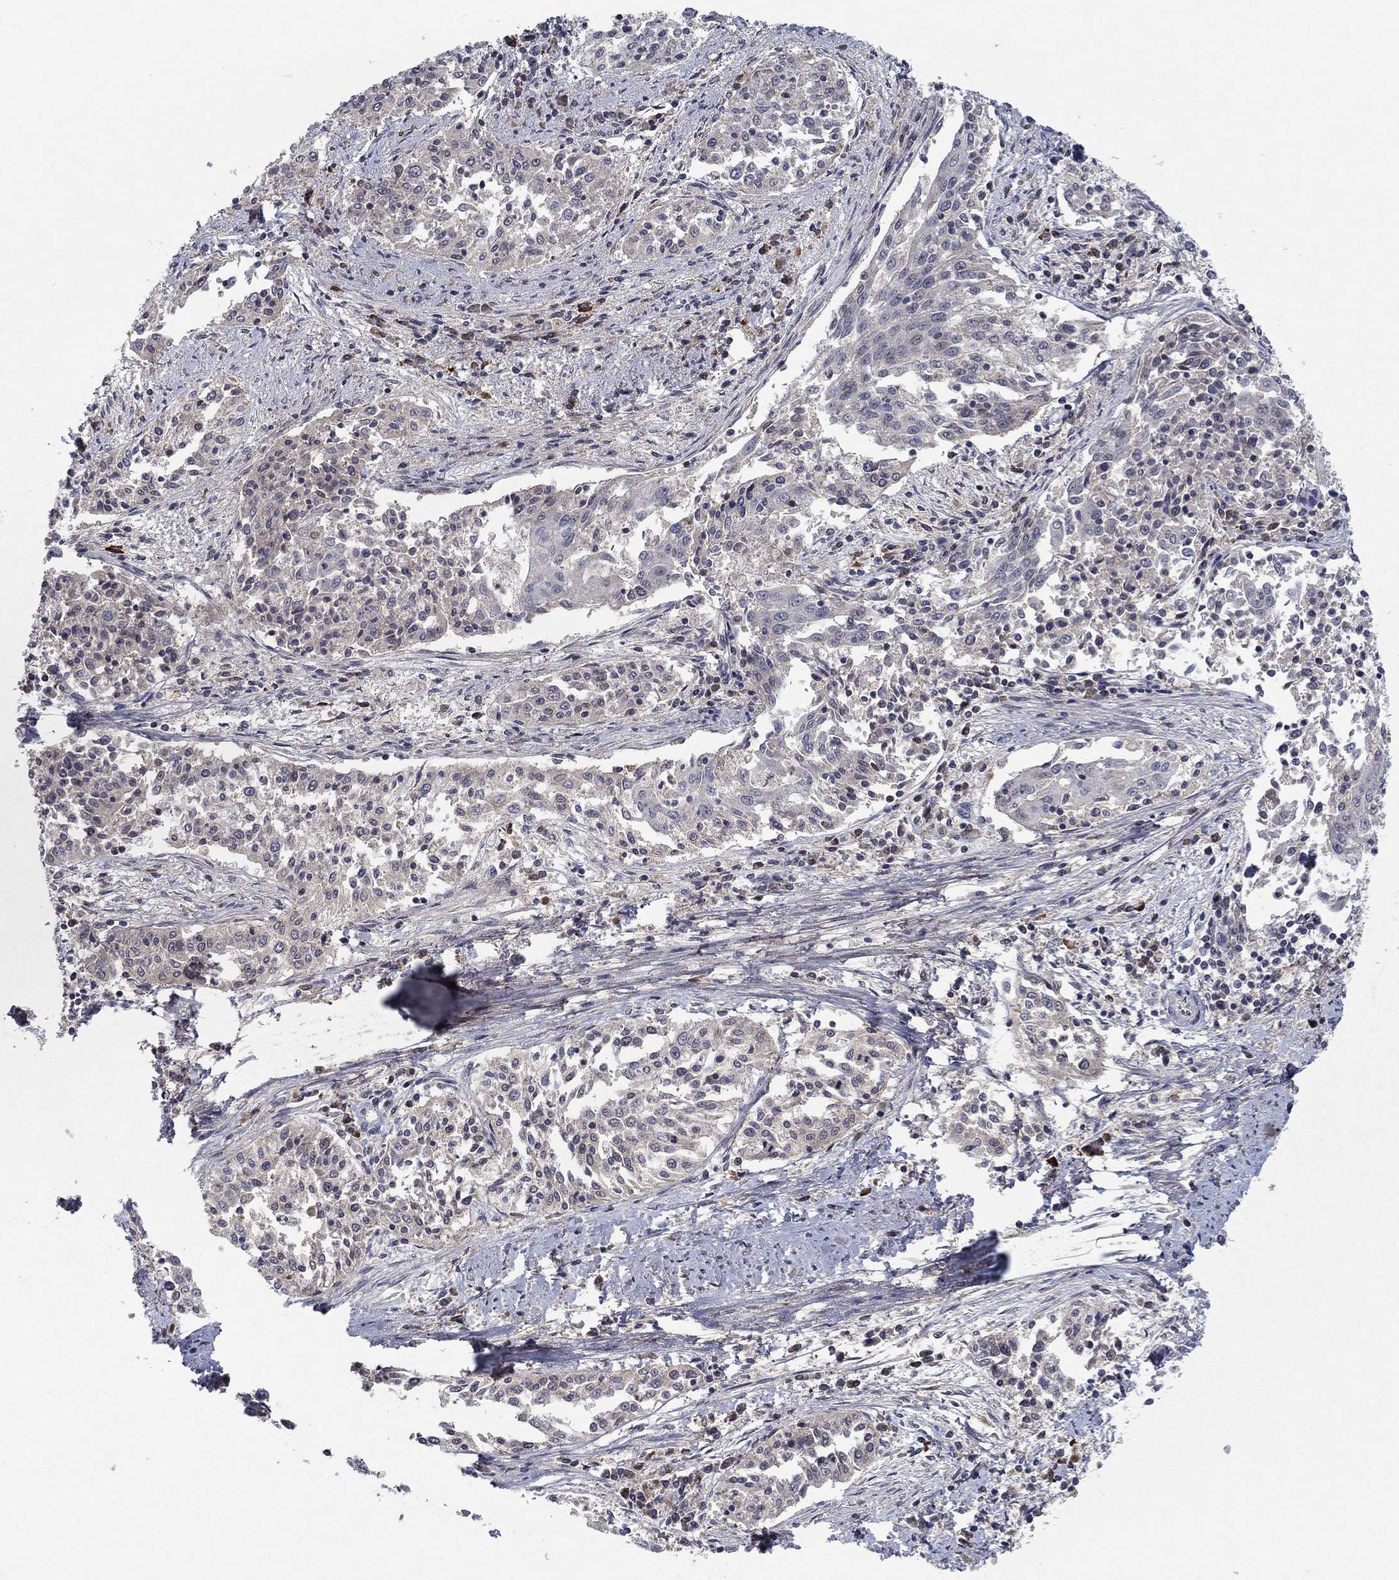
{"staining": {"intensity": "negative", "quantity": "none", "location": "none"}, "tissue": "cervical cancer", "cell_type": "Tumor cells", "image_type": "cancer", "snomed": [{"axis": "morphology", "description": "Squamous cell carcinoma, NOS"}, {"axis": "topography", "description": "Cervix"}], "caption": "The image exhibits no significant expression in tumor cells of cervical cancer (squamous cell carcinoma).", "gene": "IL4", "patient": {"sex": "female", "age": 41}}